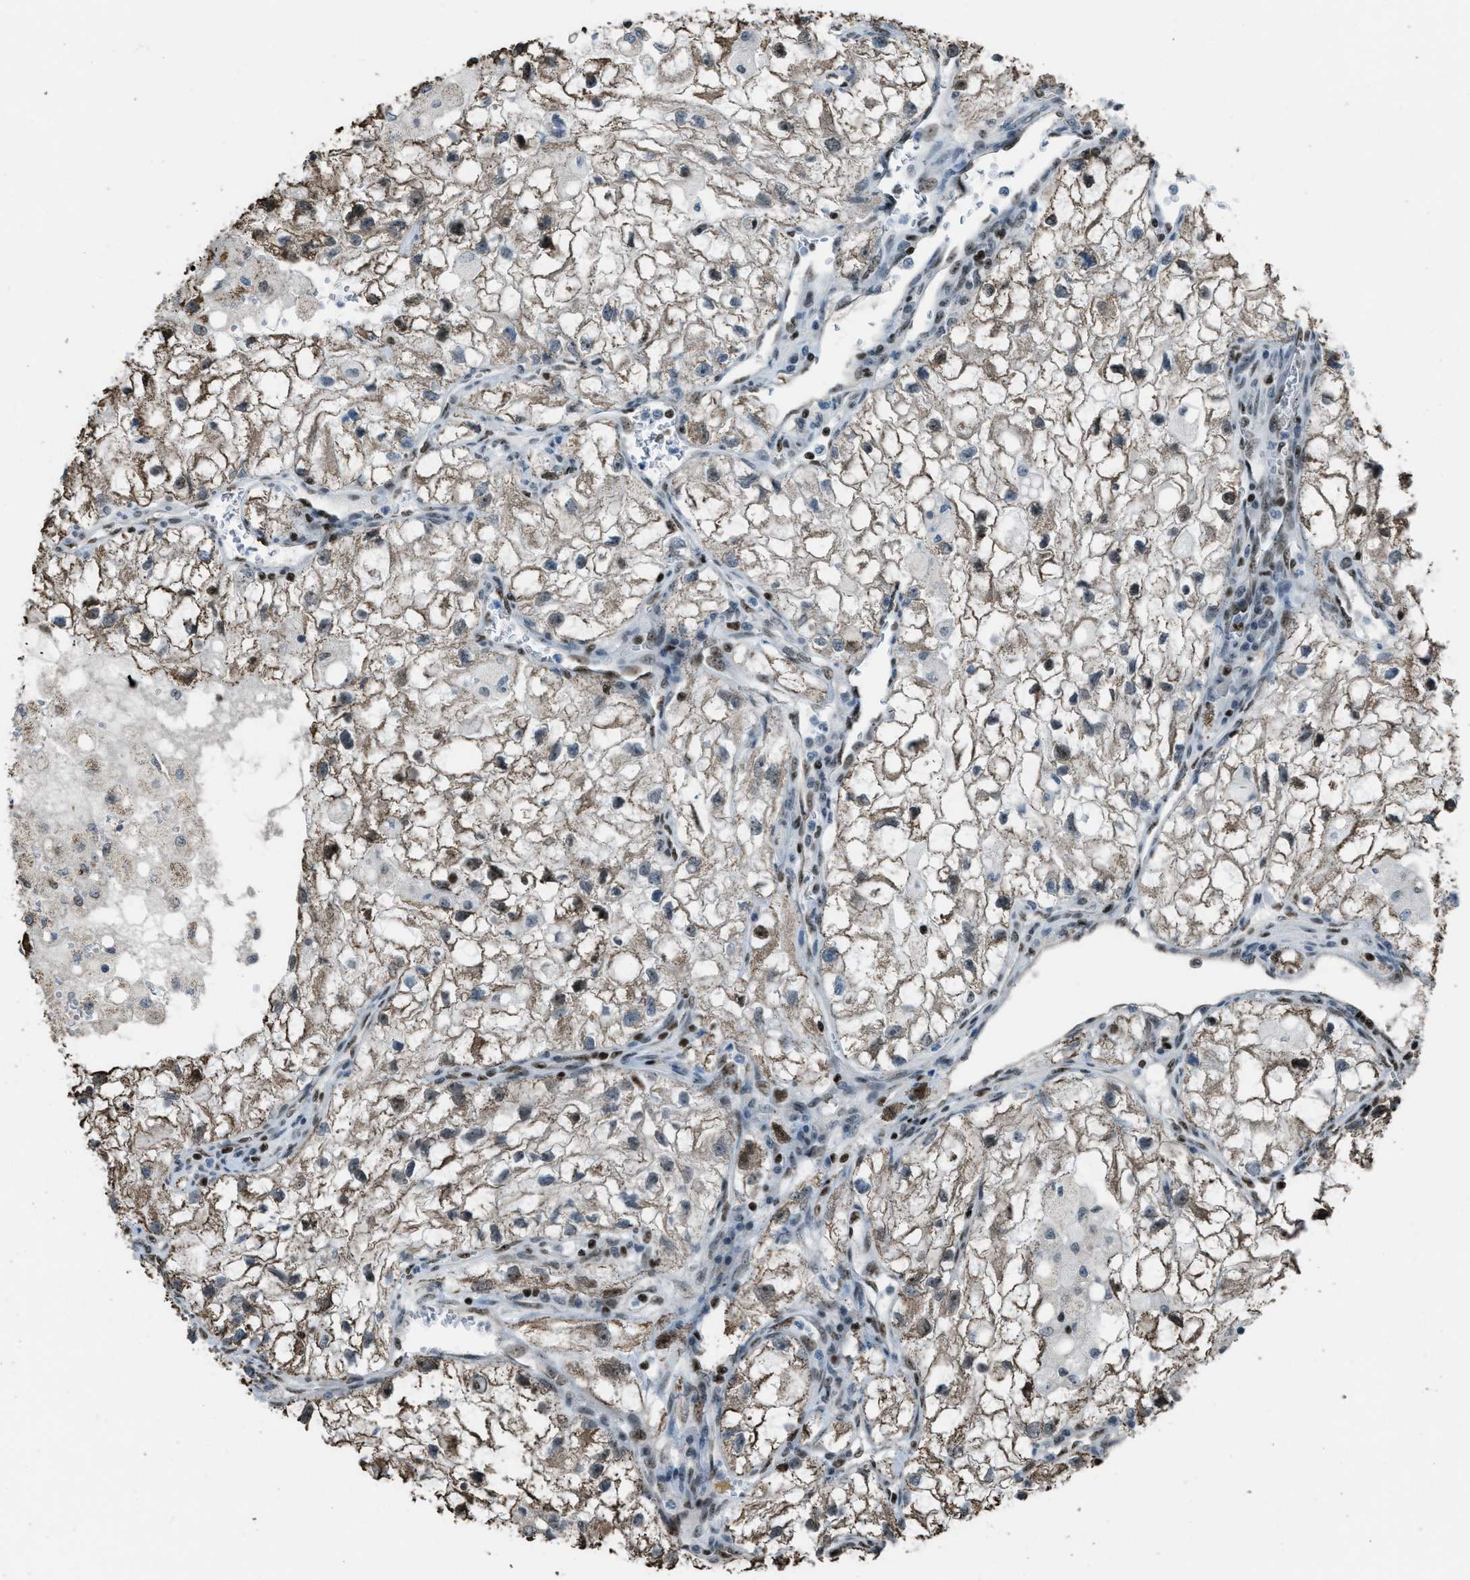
{"staining": {"intensity": "moderate", "quantity": ">75%", "location": "cytoplasmic/membranous,nuclear"}, "tissue": "renal cancer", "cell_type": "Tumor cells", "image_type": "cancer", "snomed": [{"axis": "morphology", "description": "Adenocarcinoma, NOS"}, {"axis": "topography", "description": "Kidney"}], "caption": "Human adenocarcinoma (renal) stained with a brown dye demonstrates moderate cytoplasmic/membranous and nuclear positive expression in about >75% of tumor cells.", "gene": "SLFN5", "patient": {"sex": "female", "age": 70}}